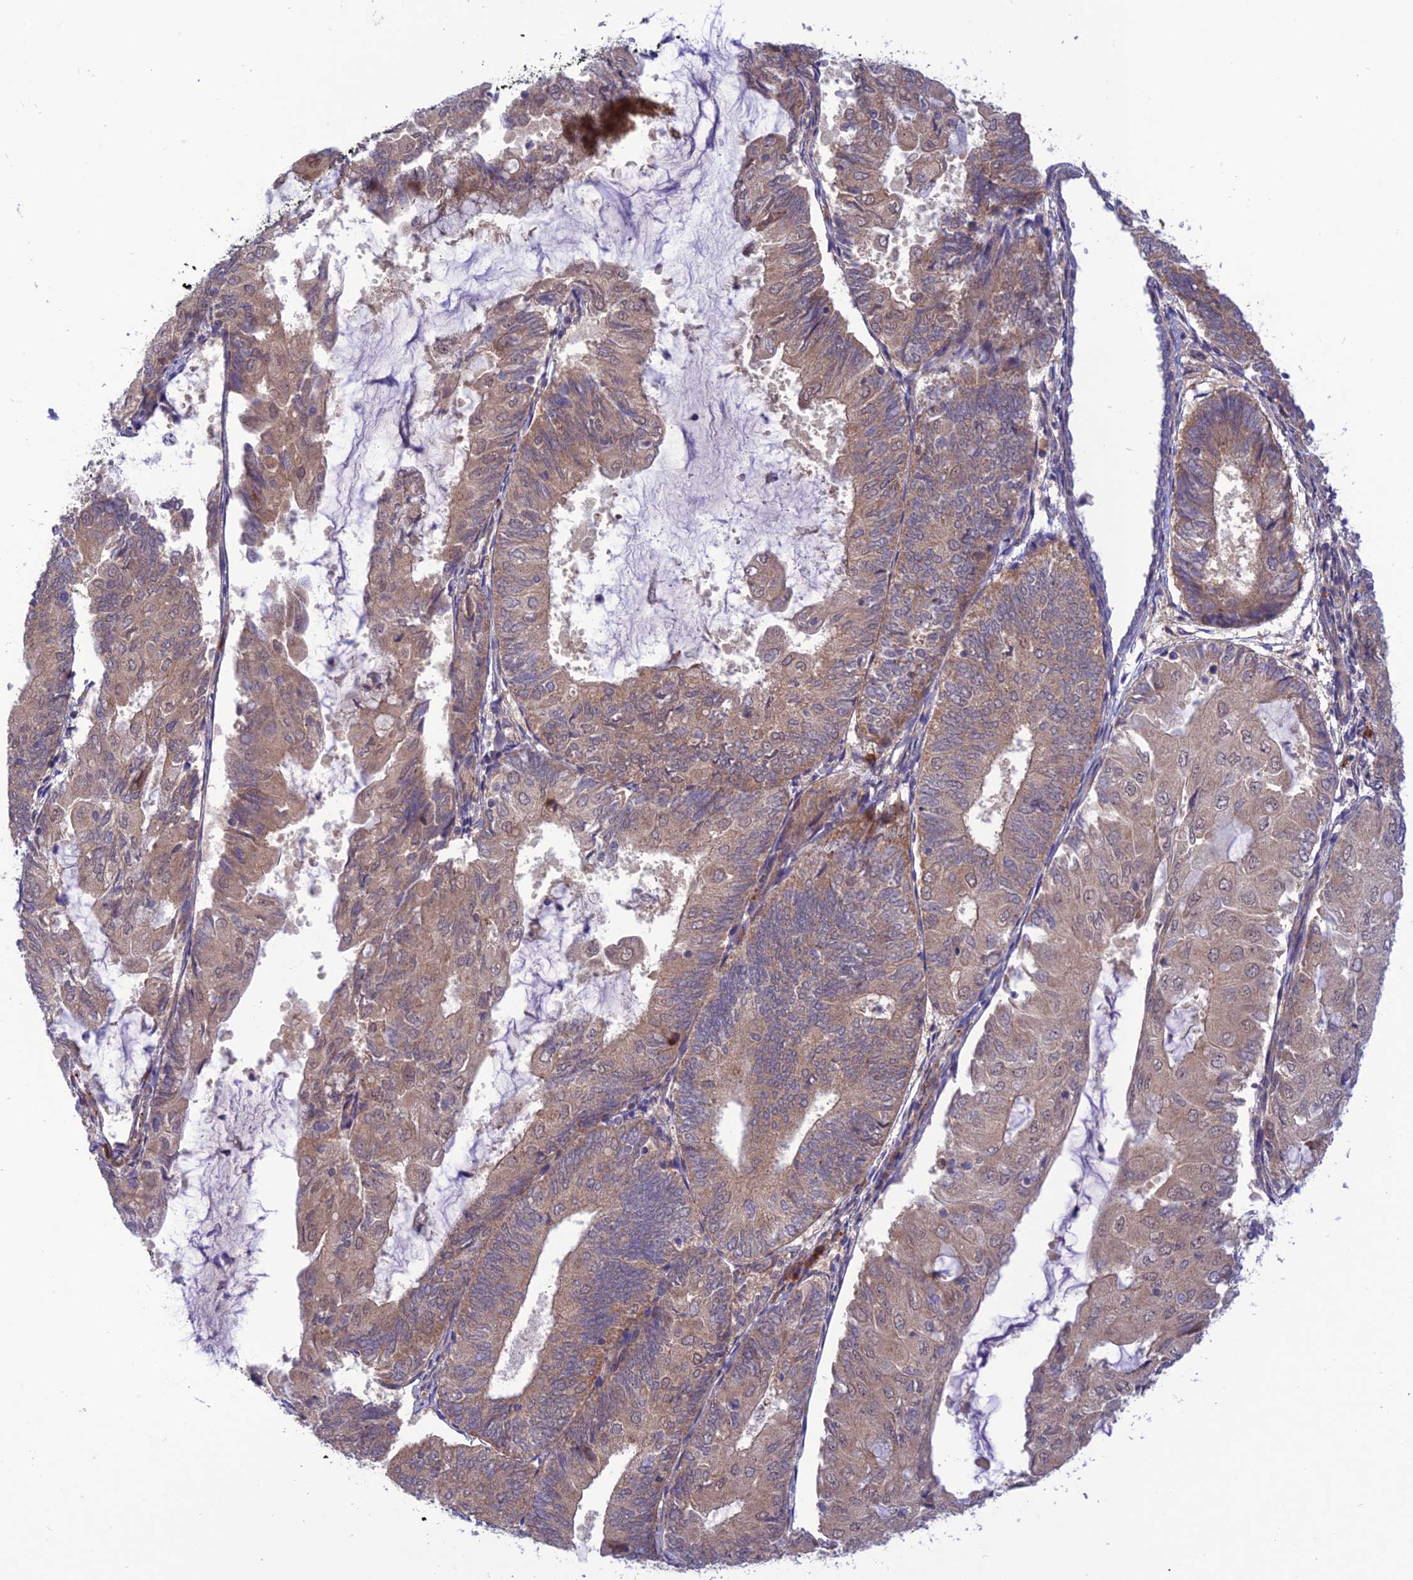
{"staining": {"intensity": "weak", "quantity": ">75%", "location": "cytoplasmic/membranous"}, "tissue": "endometrial cancer", "cell_type": "Tumor cells", "image_type": "cancer", "snomed": [{"axis": "morphology", "description": "Adenocarcinoma, NOS"}, {"axis": "topography", "description": "Endometrium"}], "caption": "Immunohistochemical staining of endometrial adenocarcinoma reveals low levels of weak cytoplasmic/membranous staining in about >75% of tumor cells.", "gene": "UROS", "patient": {"sex": "female", "age": 81}}